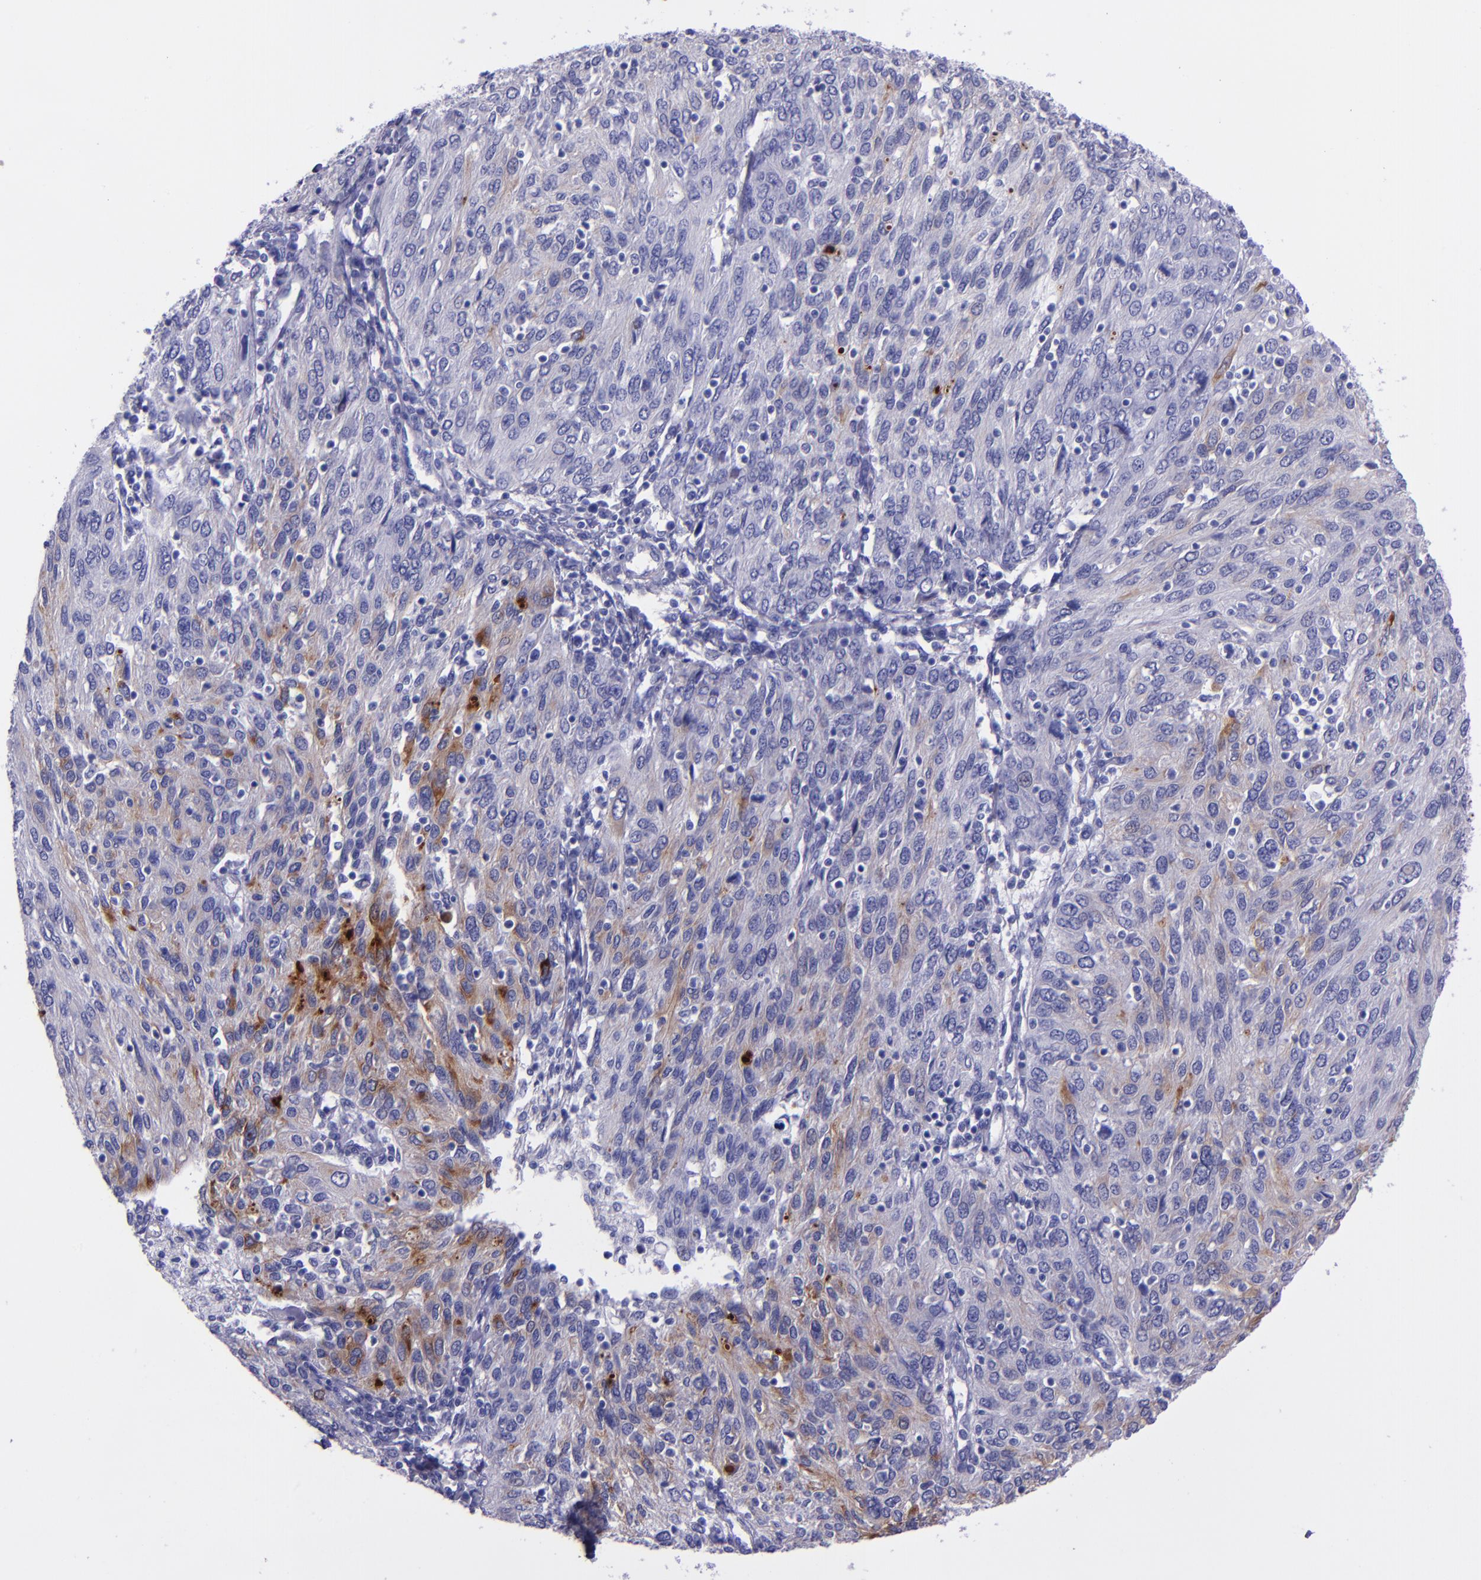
{"staining": {"intensity": "moderate", "quantity": "<25%", "location": "cytoplasmic/membranous"}, "tissue": "ovarian cancer", "cell_type": "Tumor cells", "image_type": "cancer", "snomed": [{"axis": "morphology", "description": "Carcinoma, endometroid"}, {"axis": "topography", "description": "Ovary"}], "caption": "Brown immunohistochemical staining in human ovarian cancer shows moderate cytoplasmic/membranous expression in approximately <25% of tumor cells.", "gene": "SLPI", "patient": {"sex": "female", "age": 50}}